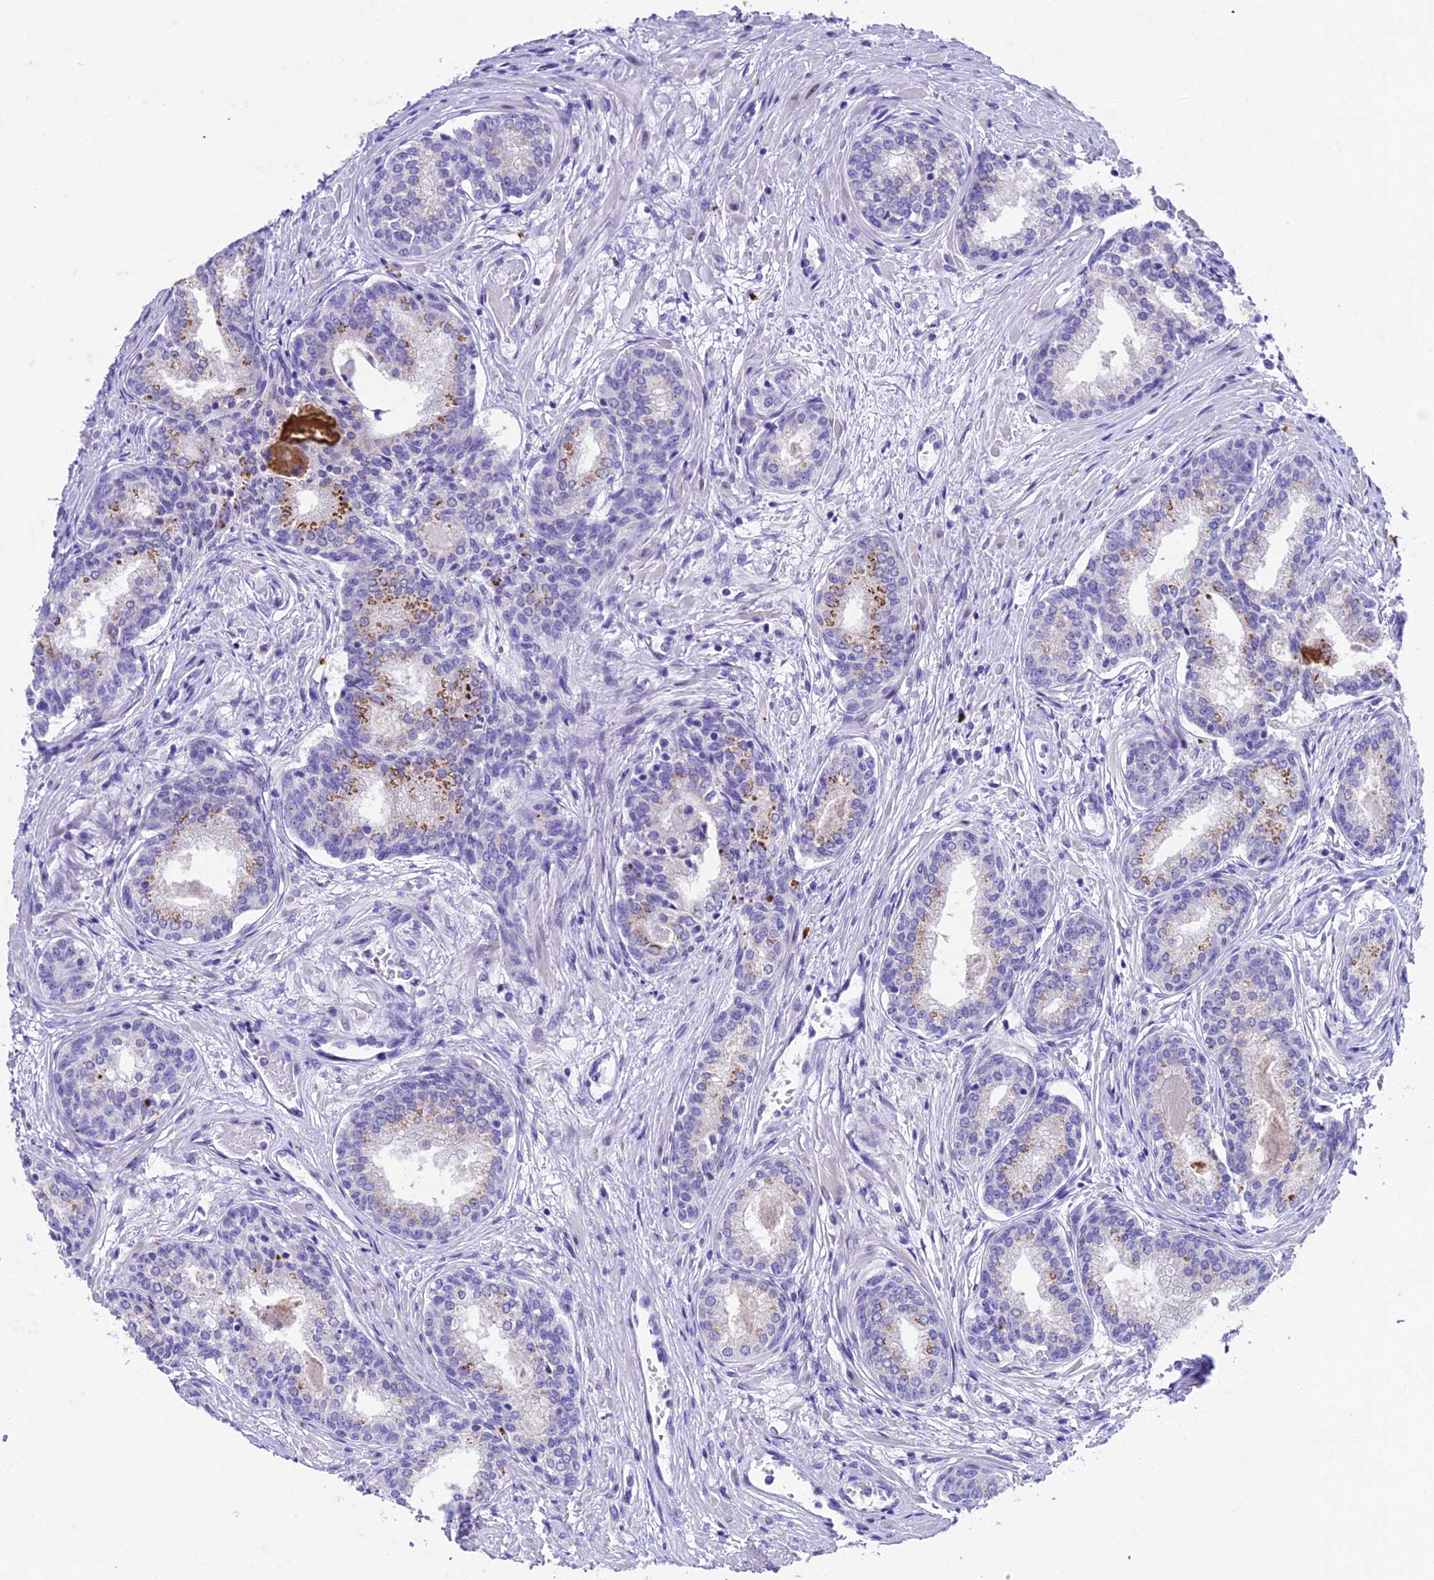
{"staining": {"intensity": "negative", "quantity": "none", "location": "none"}, "tissue": "prostate cancer", "cell_type": "Tumor cells", "image_type": "cancer", "snomed": [{"axis": "morphology", "description": "Adenocarcinoma, High grade"}, {"axis": "topography", "description": "Prostate"}], "caption": "A high-resolution photomicrograph shows immunohistochemistry staining of prostate cancer (high-grade adenocarcinoma), which displays no significant expression in tumor cells.", "gene": "IFT140", "patient": {"sex": "male", "age": 67}}